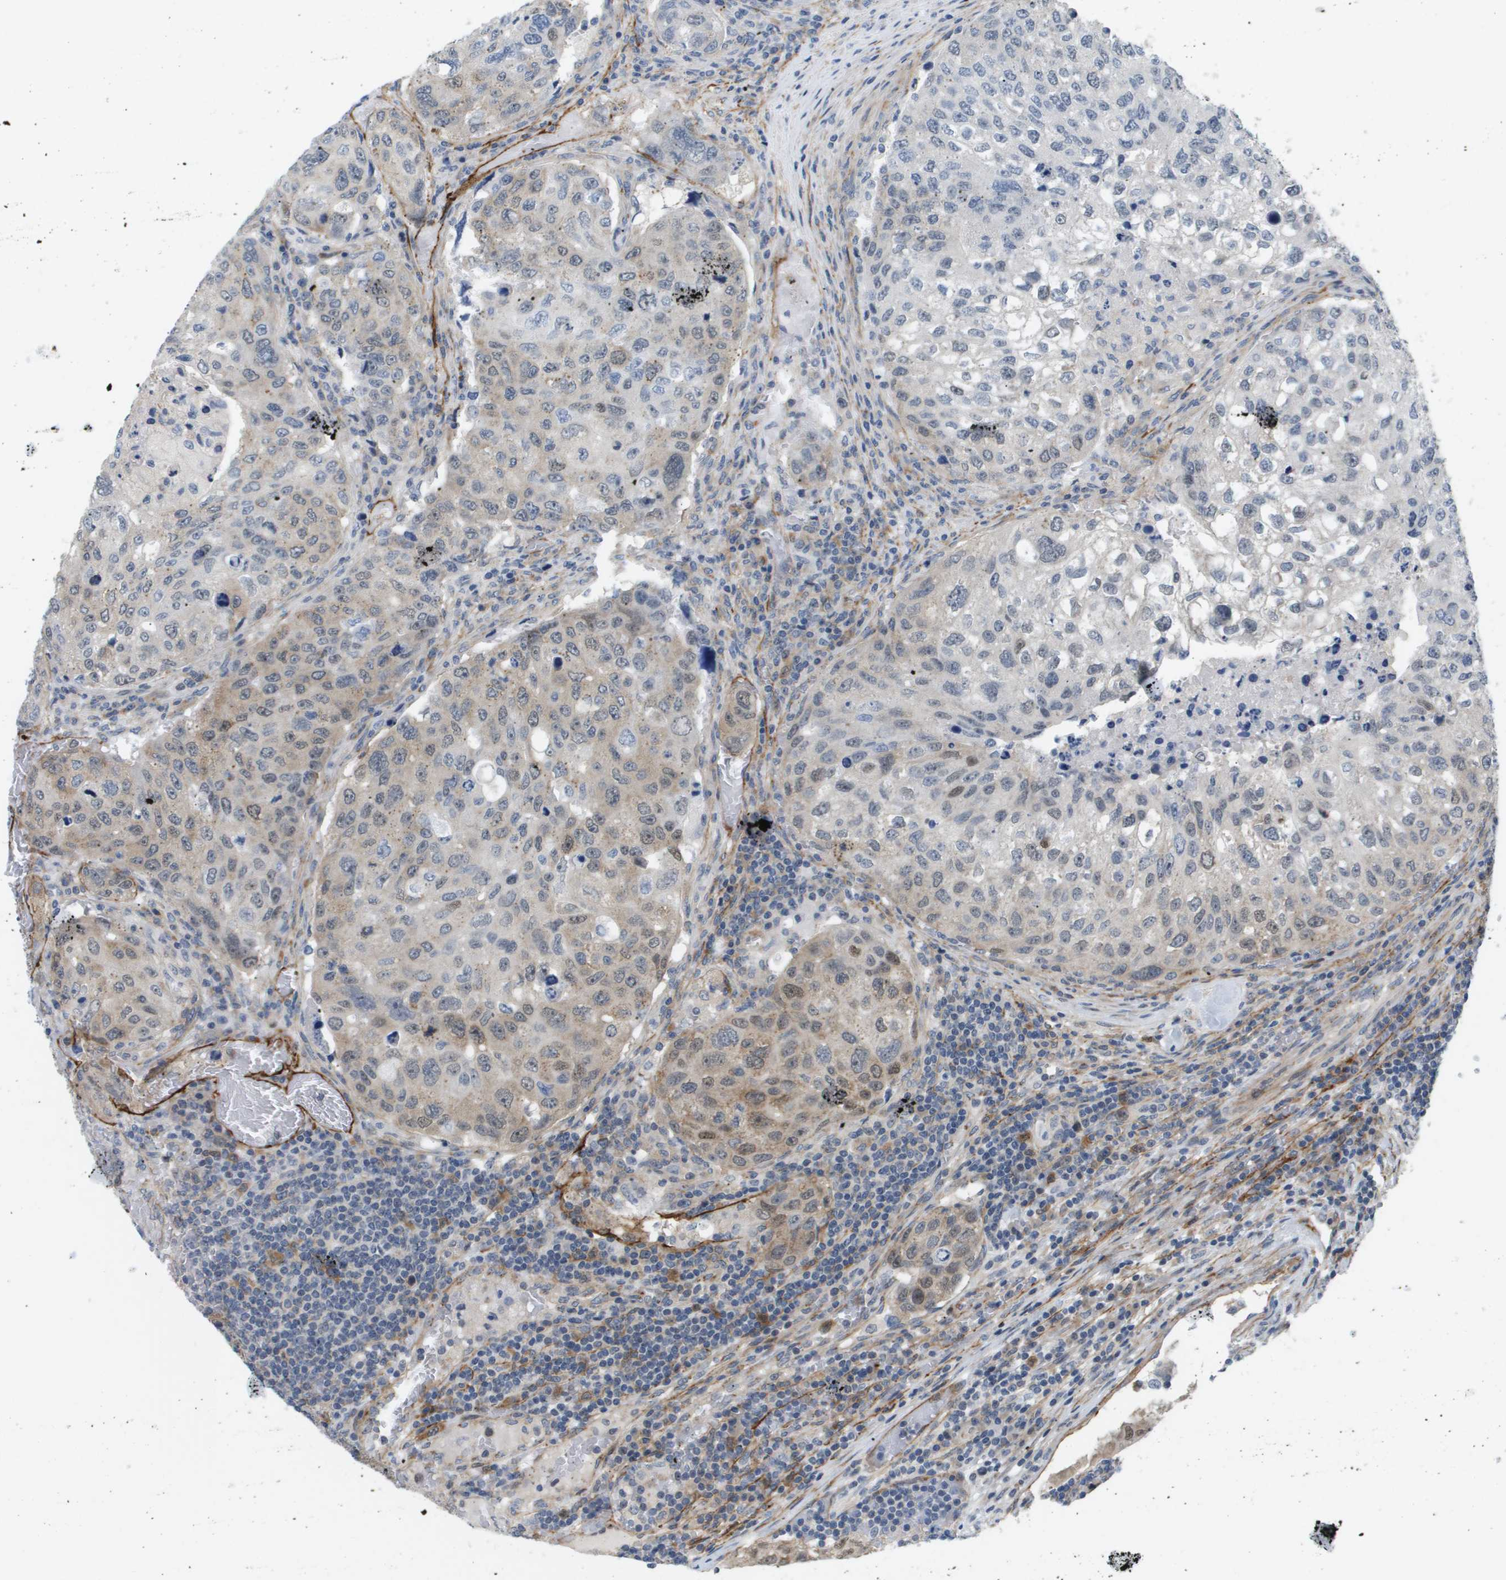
{"staining": {"intensity": "weak", "quantity": "<25%", "location": "cytoplasmic/membranous"}, "tissue": "urothelial cancer", "cell_type": "Tumor cells", "image_type": "cancer", "snomed": [{"axis": "morphology", "description": "Urothelial carcinoma, High grade"}, {"axis": "topography", "description": "Lymph node"}, {"axis": "topography", "description": "Urinary bladder"}], "caption": "The histopathology image demonstrates no staining of tumor cells in urothelial cancer.", "gene": "OTUD5", "patient": {"sex": "male", "age": 51}}